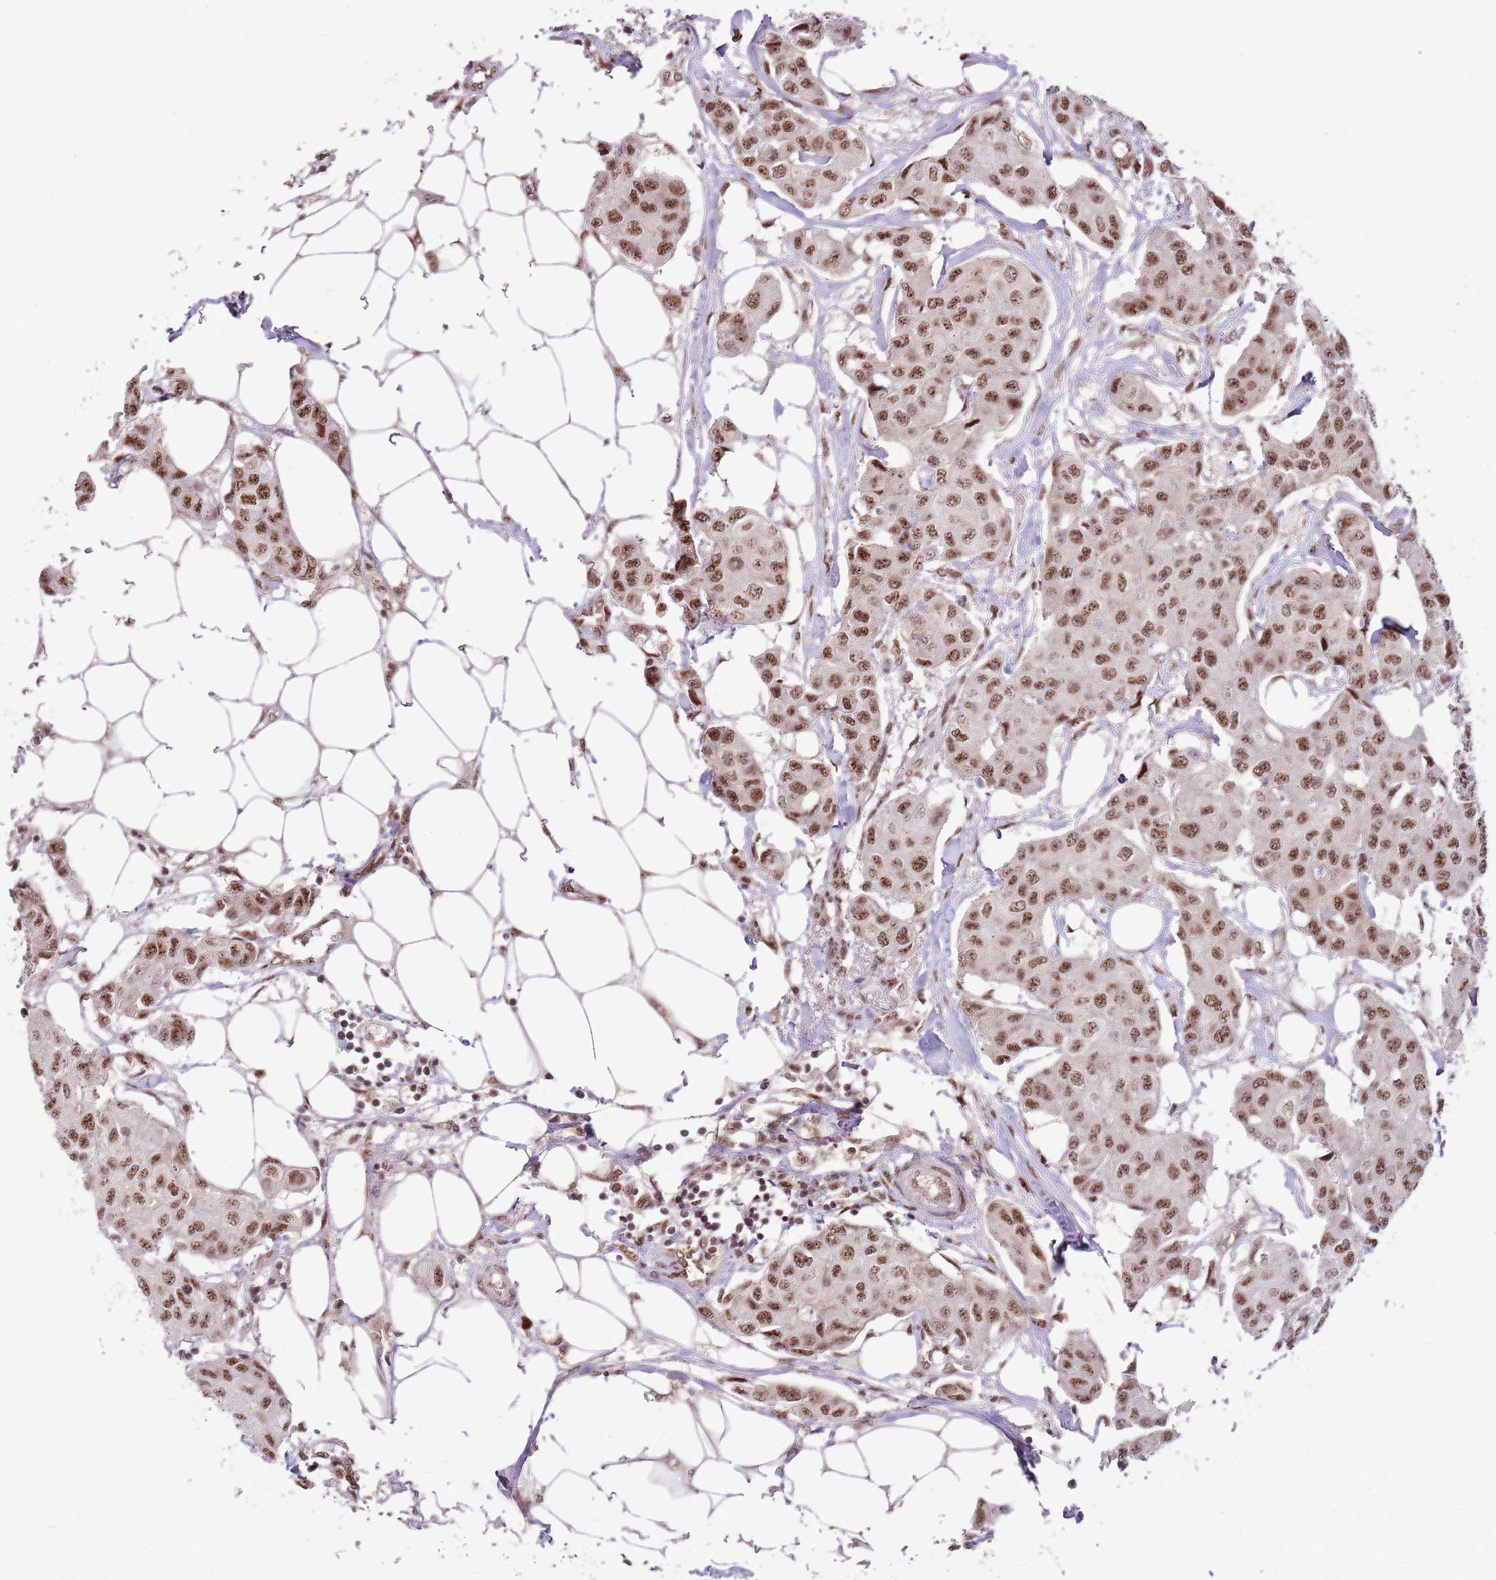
{"staining": {"intensity": "moderate", "quantity": ">75%", "location": "nuclear"}, "tissue": "breast cancer", "cell_type": "Tumor cells", "image_type": "cancer", "snomed": [{"axis": "morphology", "description": "Duct carcinoma"}, {"axis": "topography", "description": "Breast"}, {"axis": "topography", "description": "Lymph node"}], "caption": "Immunohistochemical staining of human infiltrating ductal carcinoma (breast) displays medium levels of moderate nuclear positivity in about >75% of tumor cells.", "gene": "SIPA1L3", "patient": {"sex": "female", "age": 80}}